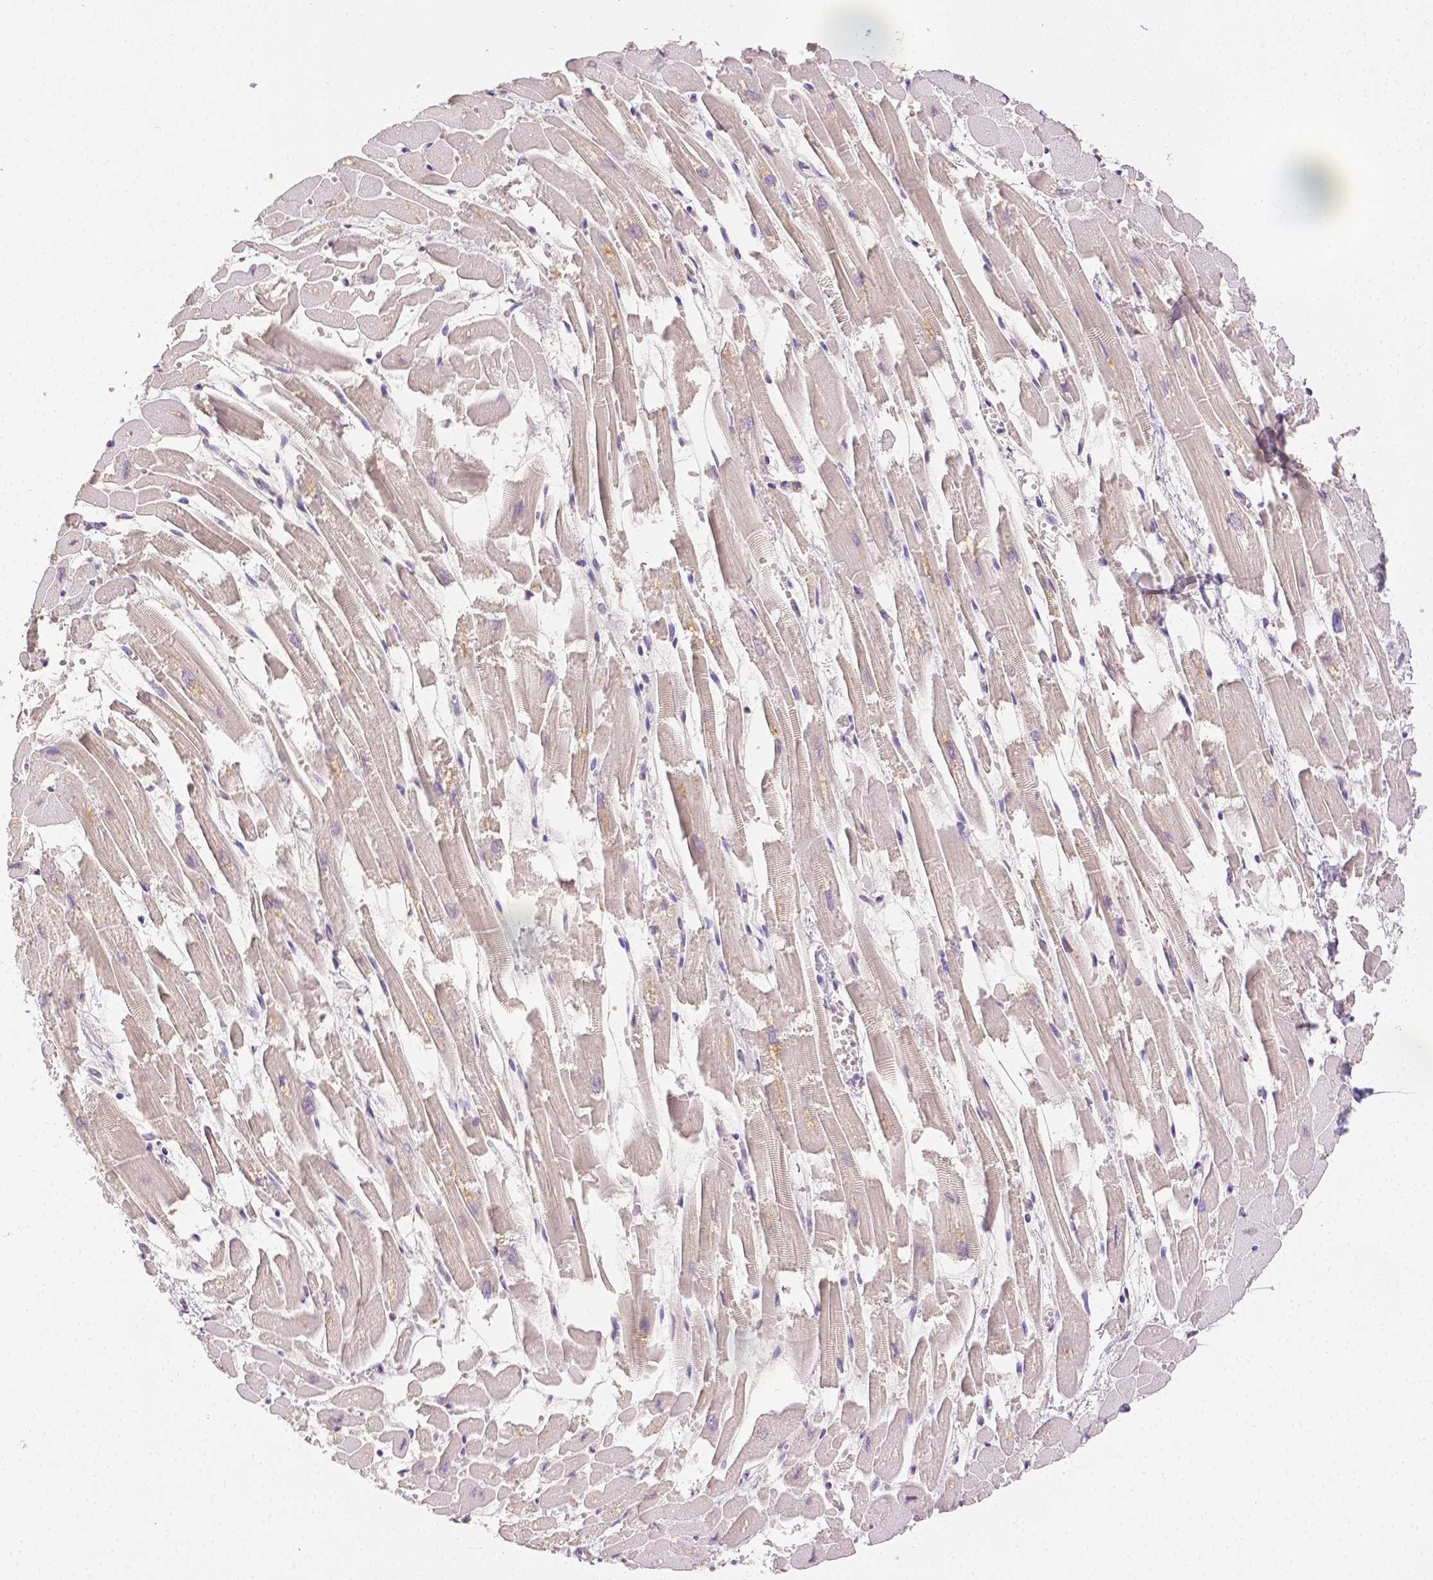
{"staining": {"intensity": "weak", "quantity": "25%-75%", "location": "cytoplasmic/membranous"}, "tissue": "heart muscle", "cell_type": "Cardiomyocytes", "image_type": "normal", "snomed": [{"axis": "morphology", "description": "Normal tissue, NOS"}, {"axis": "topography", "description": "Heart"}], "caption": "The histopathology image exhibits immunohistochemical staining of normal heart muscle. There is weak cytoplasmic/membranous staining is present in approximately 25%-75% of cardiomyocytes. The protein is stained brown, and the nuclei are stained in blue (DAB IHC with brightfield microscopy, high magnification).", "gene": "TGM1", "patient": {"sex": "female", "age": 52}}